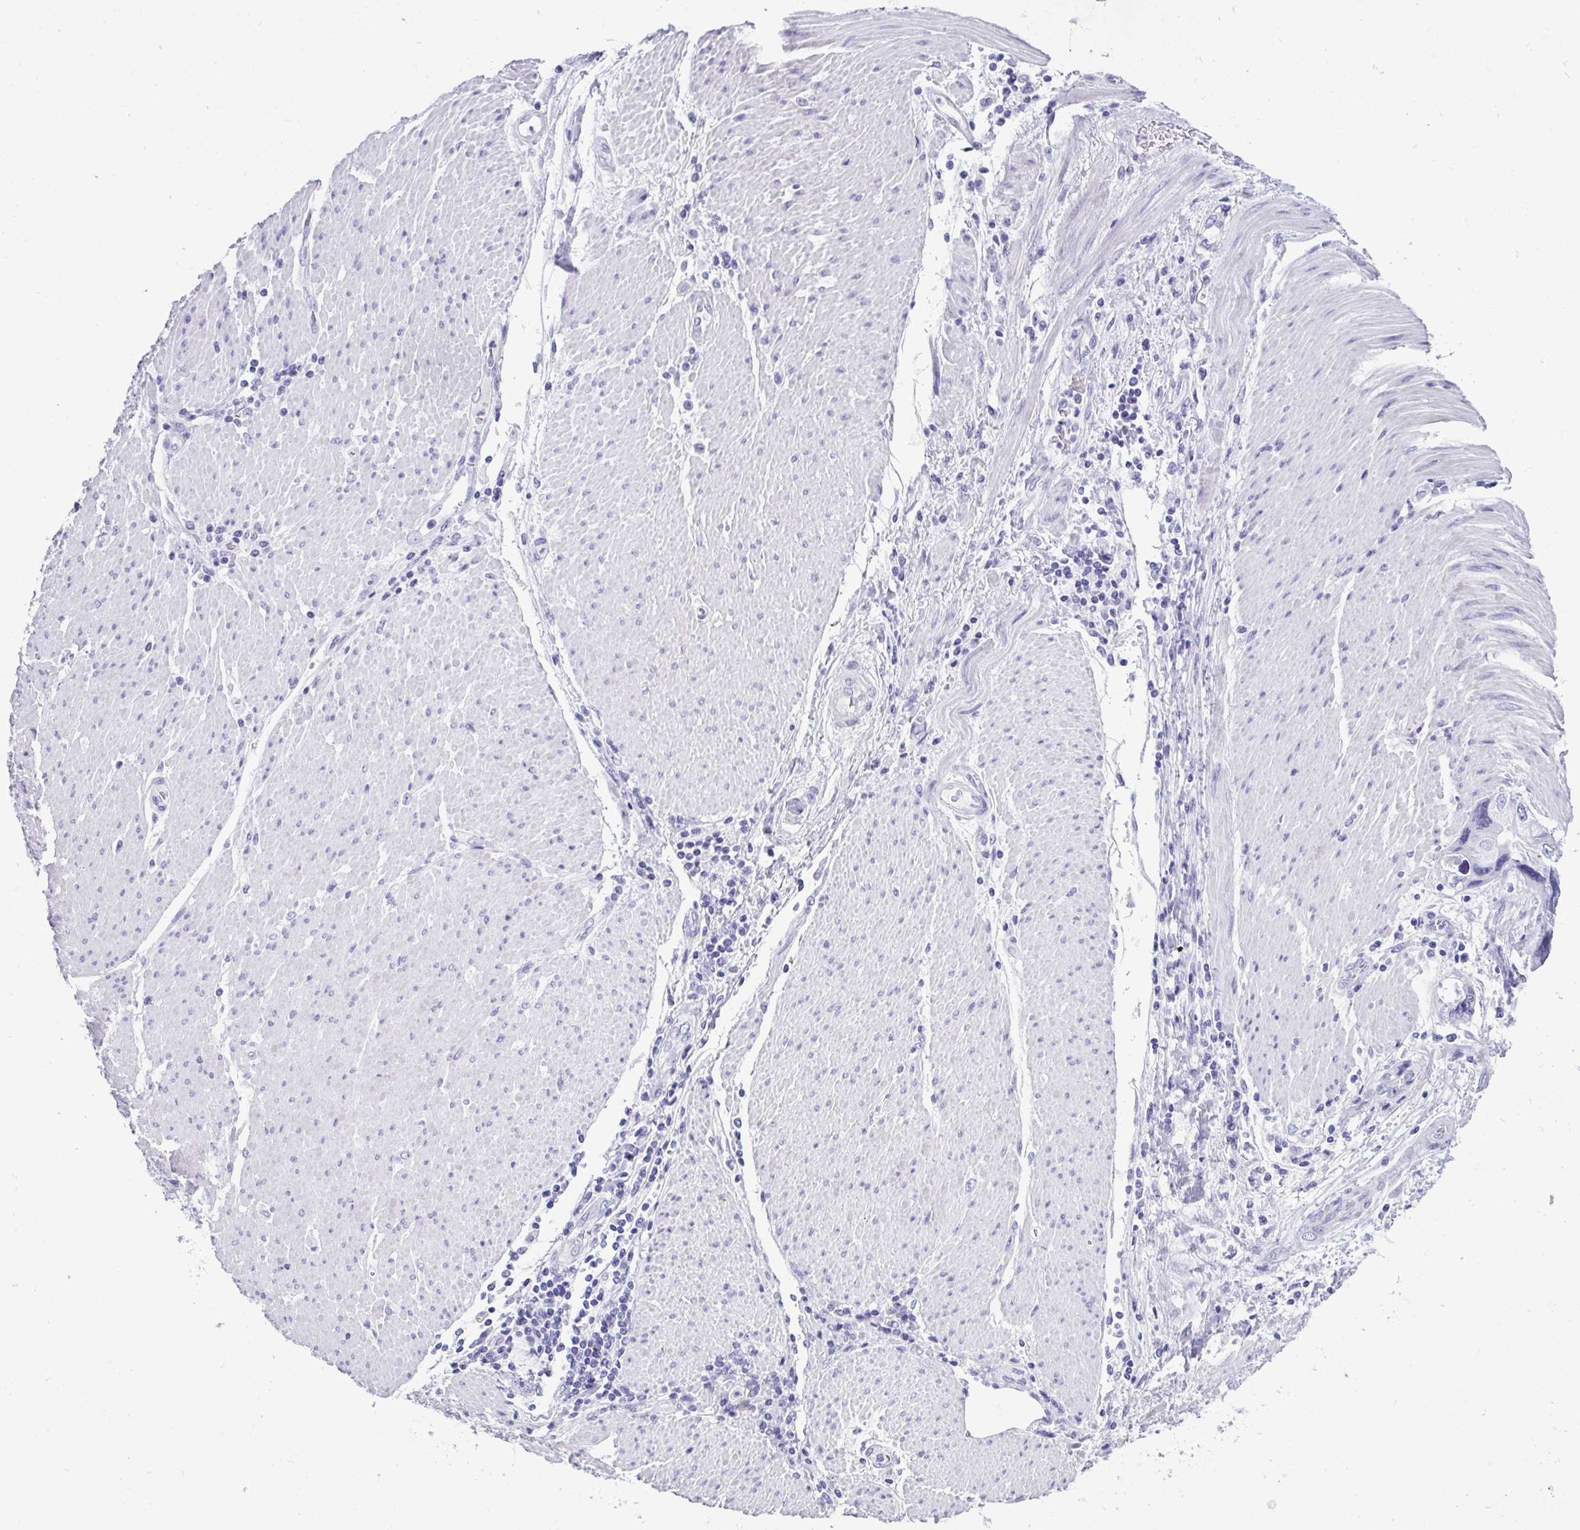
{"staining": {"intensity": "negative", "quantity": "none", "location": "none"}, "tissue": "stomach cancer", "cell_type": "Tumor cells", "image_type": "cancer", "snomed": [{"axis": "morphology", "description": "Adenocarcinoma, NOS"}, {"axis": "topography", "description": "Pancreas"}, {"axis": "topography", "description": "Stomach, upper"}], "caption": "The histopathology image shows no significant expression in tumor cells of stomach cancer (adenocarcinoma).", "gene": "SERPINI1", "patient": {"sex": "male", "age": 77}}